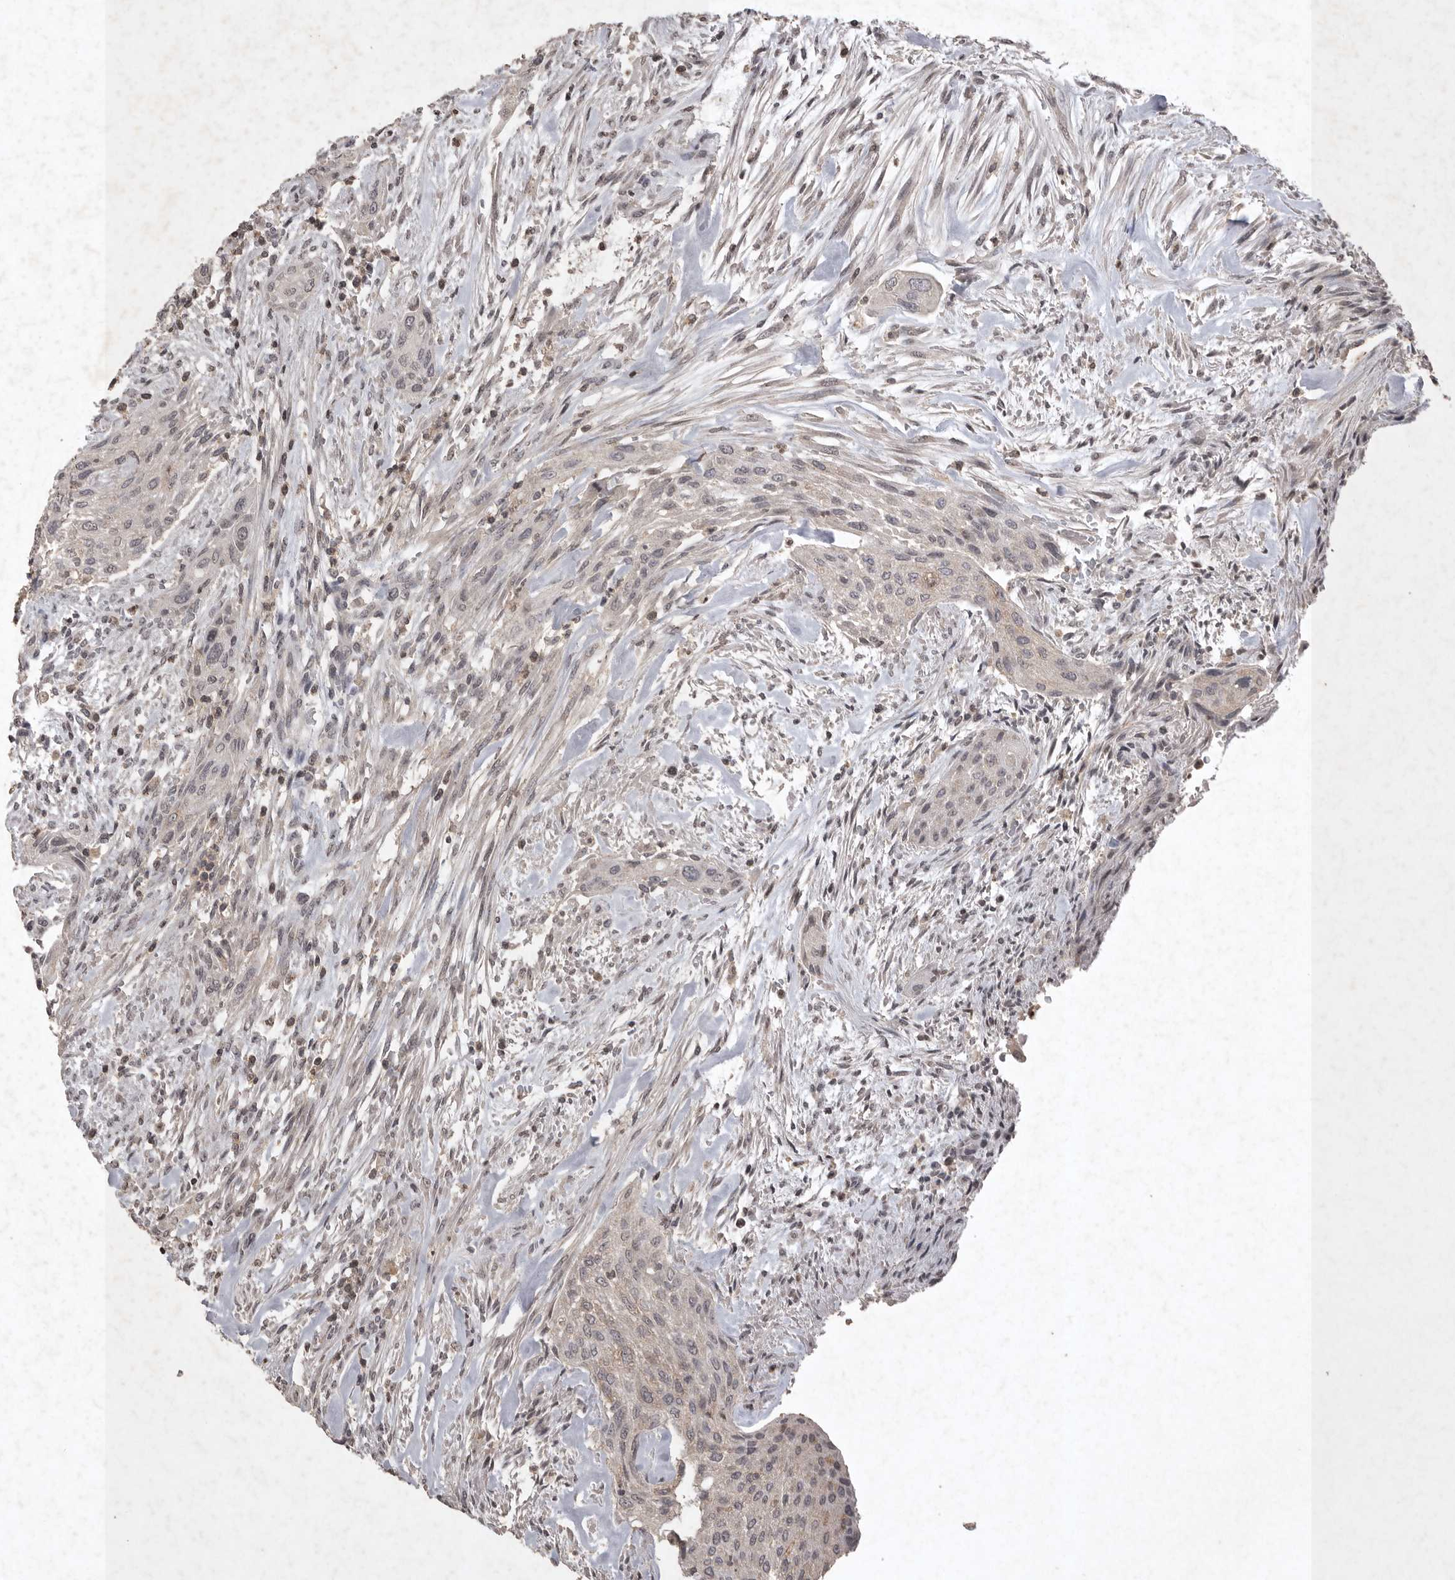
{"staining": {"intensity": "negative", "quantity": "none", "location": "none"}, "tissue": "urothelial cancer", "cell_type": "Tumor cells", "image_type": "cancer", "snomed": [{"axis": "morphology", "description": "Urothelial carcinoma, Low grade"}, {"axis": "morphology", "description": "Urothelial carcinoma, High grade"}, {"axis": "topography", "description": "Urinary bladder"}], "caption": "Tumor cells are negative for protein expression in human urothelial carcinoma (high-grade).", "gene": "APLNR", "patient": {"sex": "male", "age": 35}}